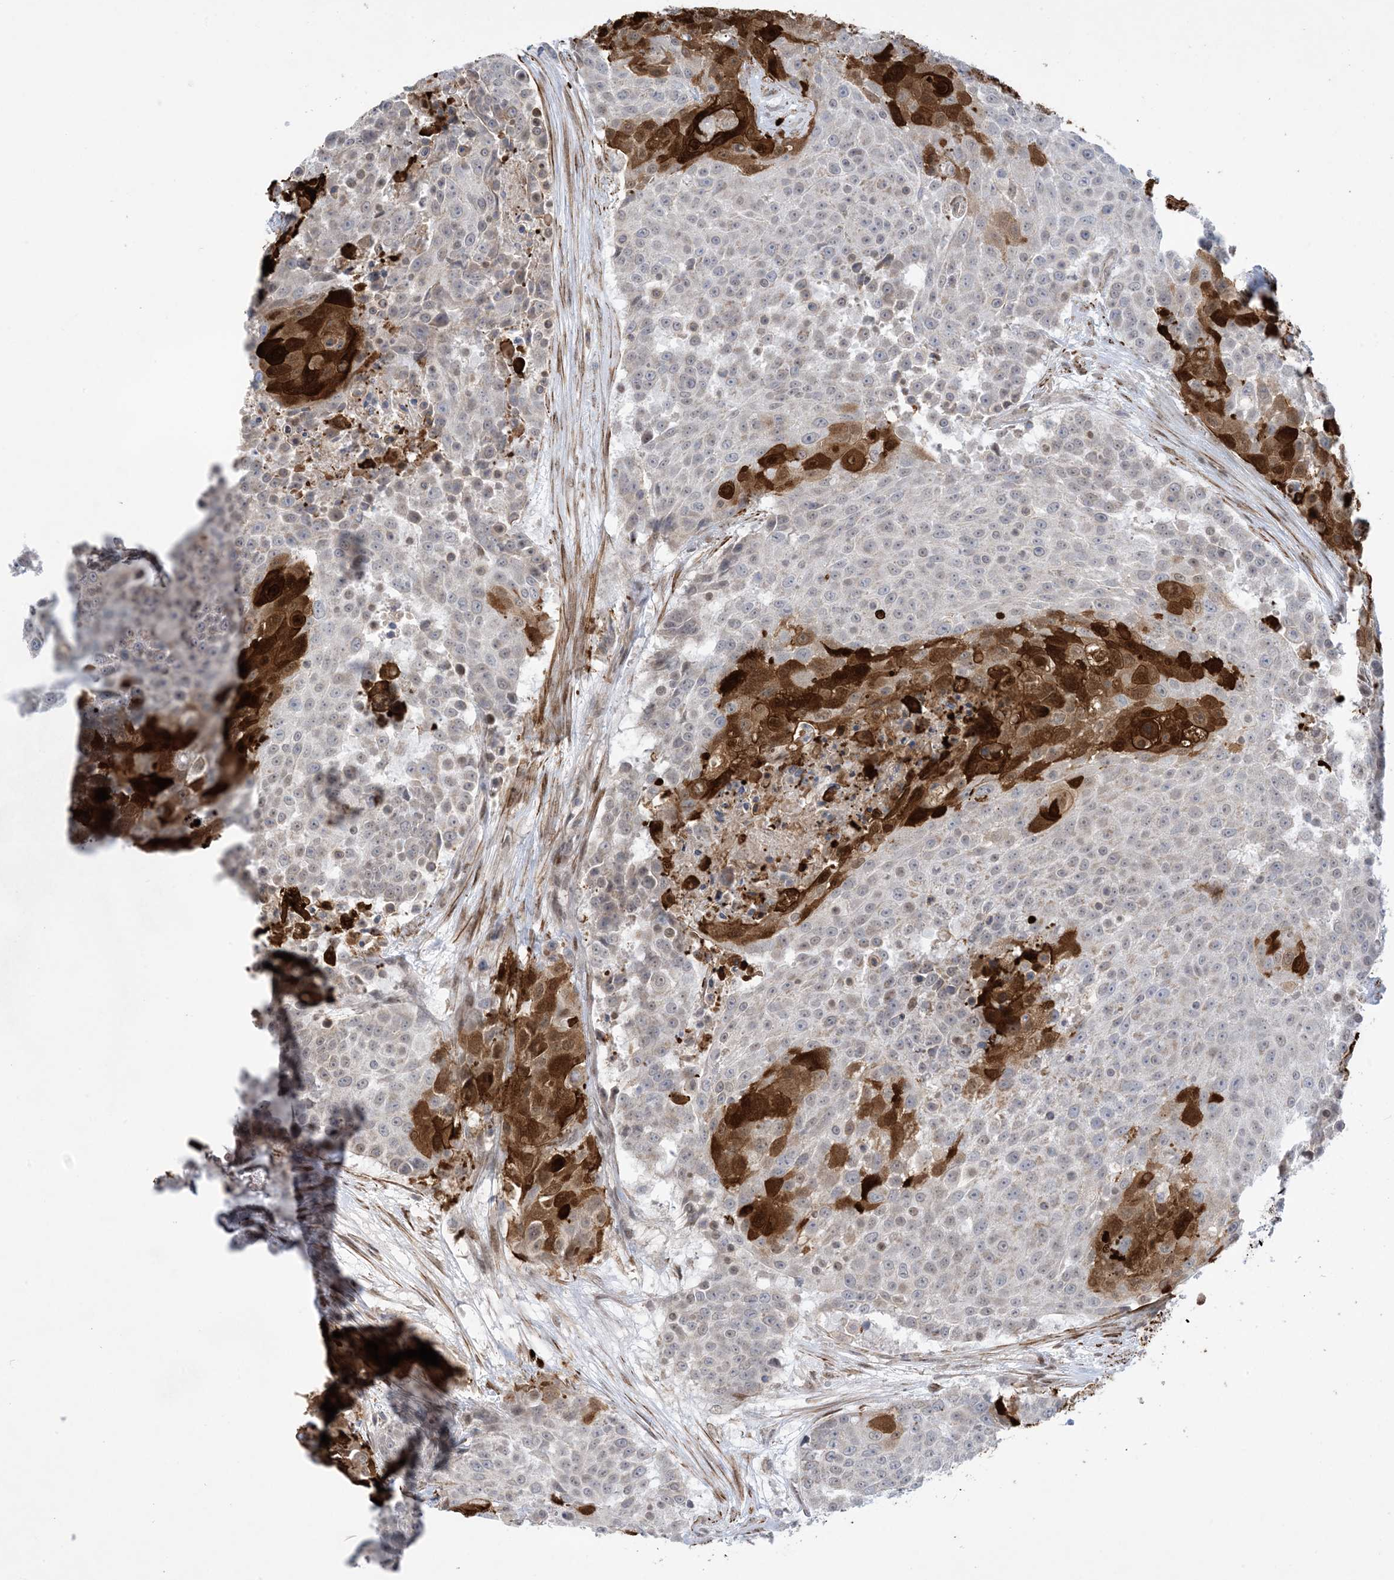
{"staining": {"intensity": "strong", "quantity": "<25%", "location": "cytoplasmic/membranous,nuclear"}, "tissue": "urothelial cancer", "cell_type": "Tumor cells", "image_type": "cancer", "snomed": [{"axis": "morphology", "description": "Urothelial carcinoma, High grade"}, {"axis": "topography", "description": "Urinary bladder"}], "caption": "Immunohistochemical staining of human urothelial cancer shows medium levels of strong cytoplasmic/membranous and nuclear expression in approximately <25% of tumor cells.", "gene": "ZNF8", "patient": {"sex": "female", "age": 63}}